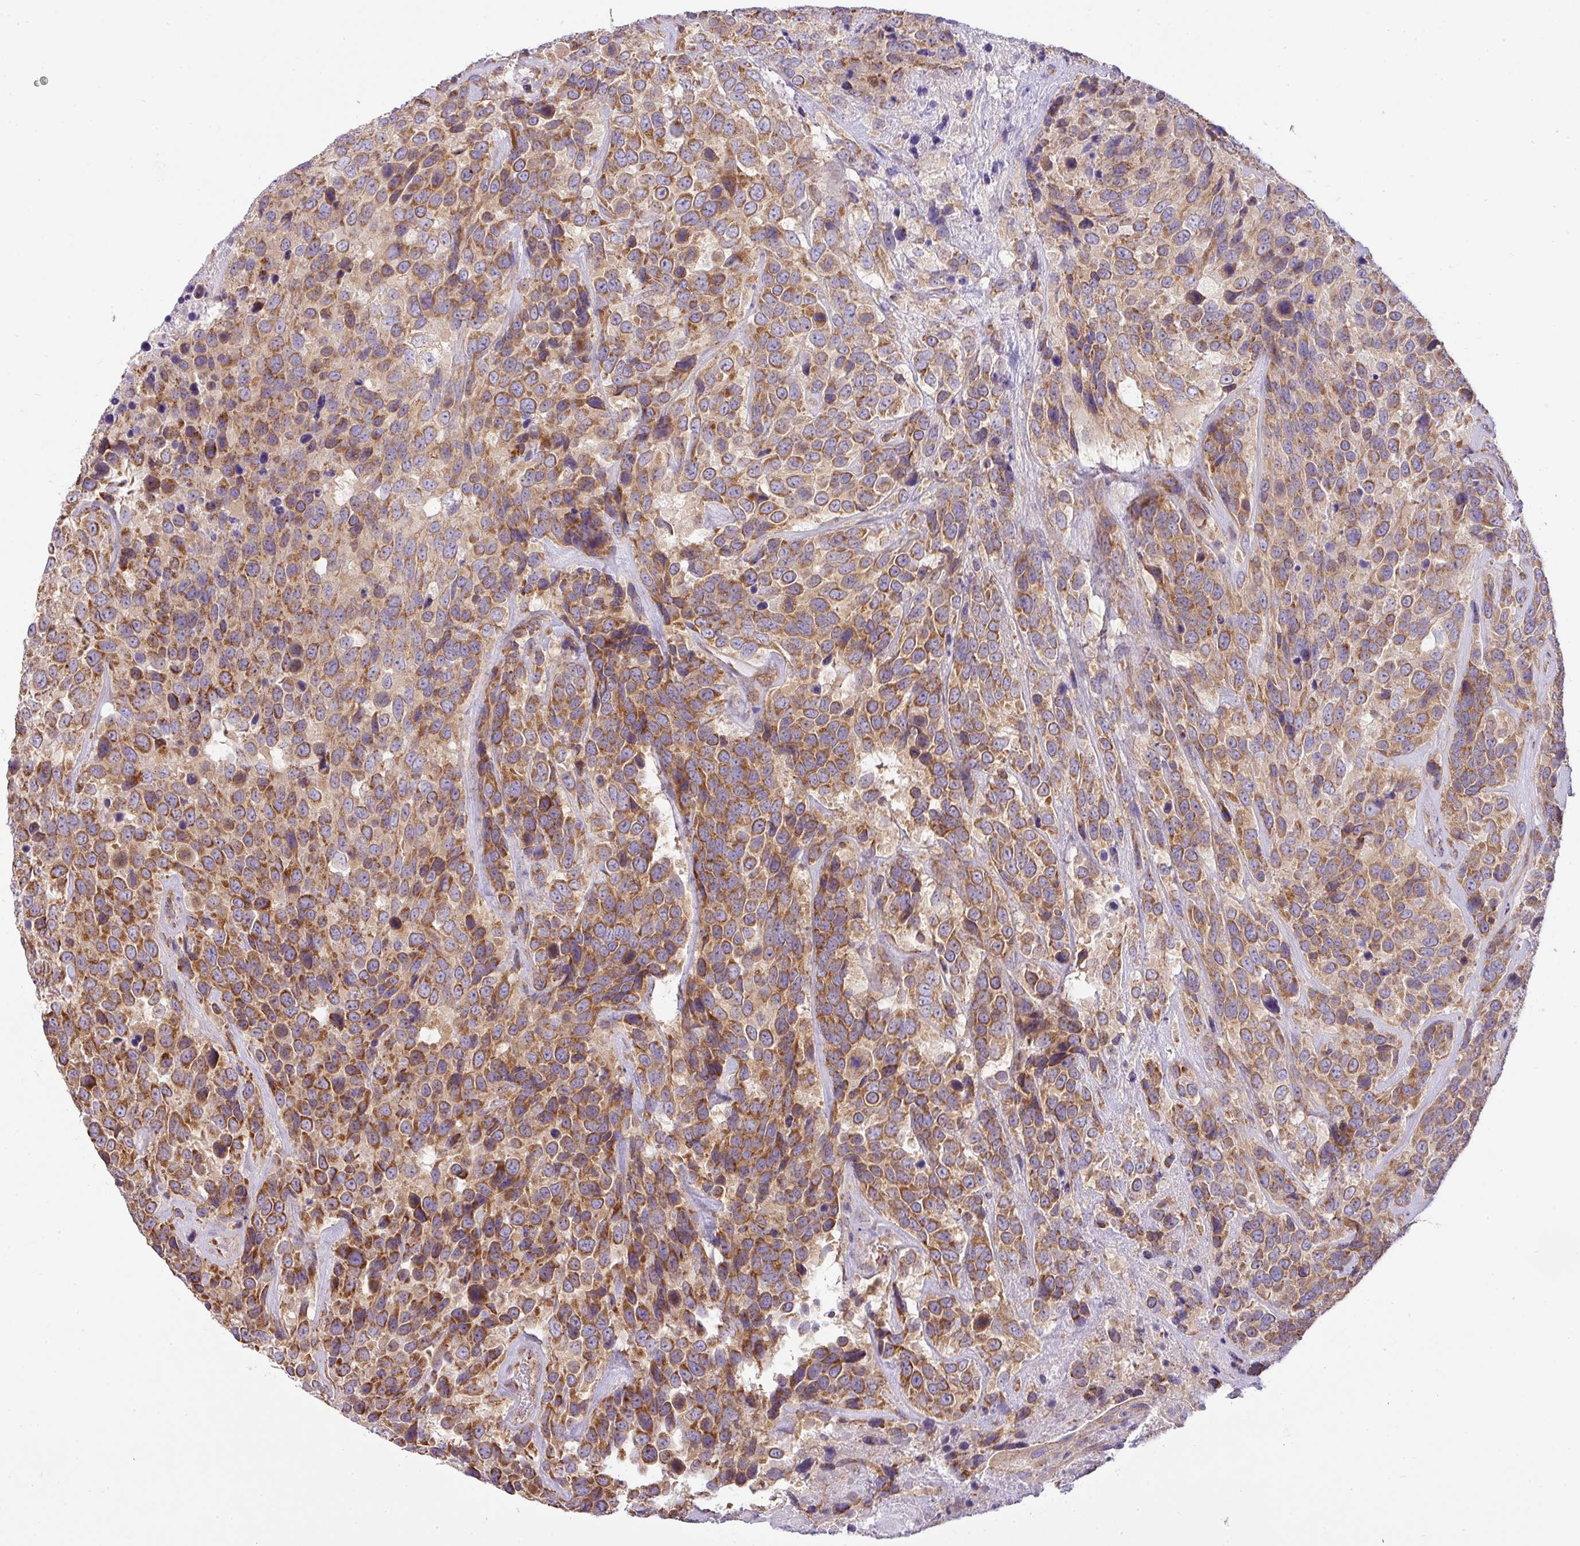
{"staining": {"intensity": "moderate", "quantity": ">75%", "location": "cytoplasmic/membranous"}, "tissue": "urothelial cancer", "cell_type": "Tumor cells", "image_type": "cancer", "snomed": [{"axis": "morphology", "description": "Urothelial carcinoma, High grade"}, {"axis": "topography", "description": "Urinary bladder"}], "caption": "Moderate cytoplasmic/membranous staining is appreciated in approximately >75% of tumor cells in urothelial cancer.", "gene": "ZNF211", "patient": {"sex": "female", "age": 70}}